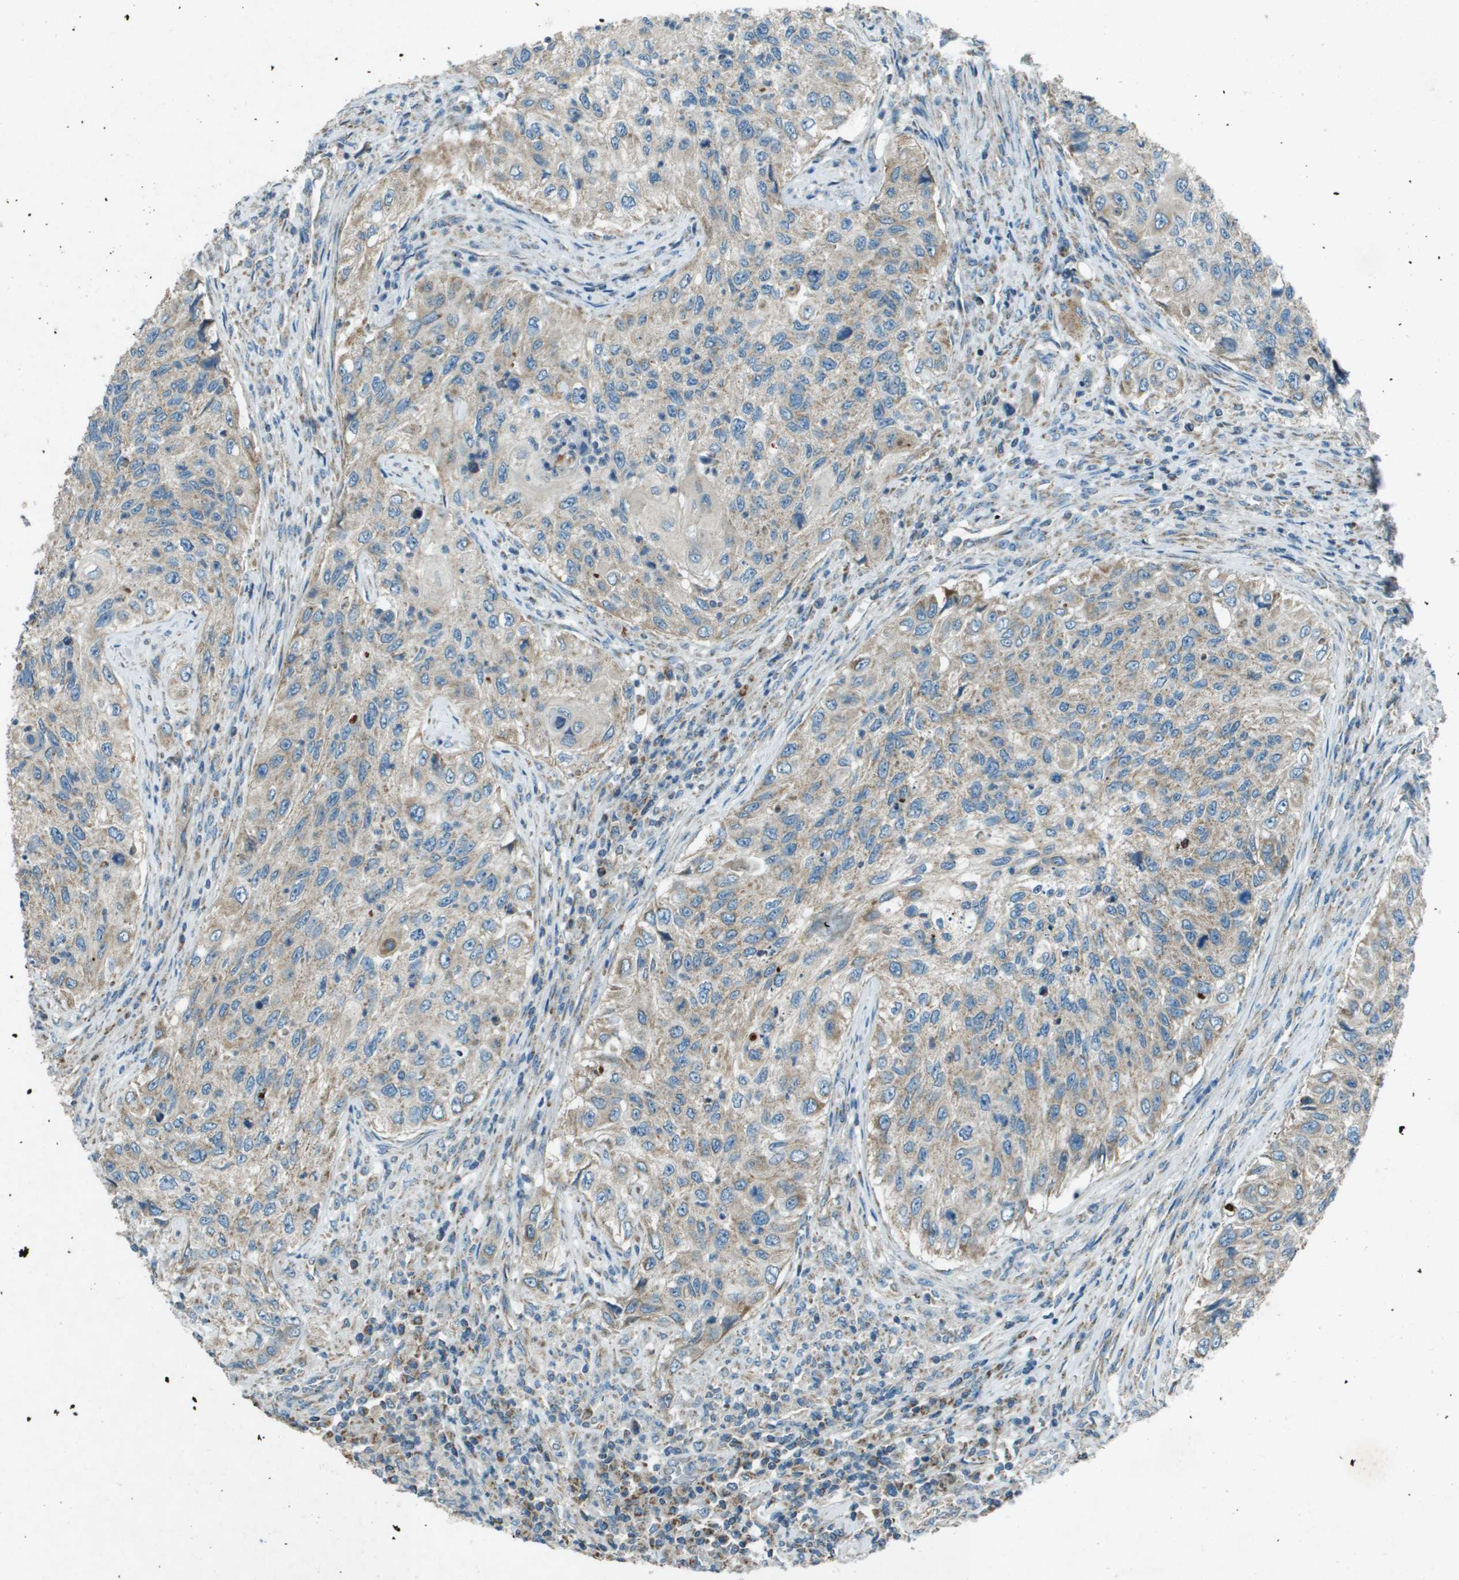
{"staining": {"intensity": "weak", "quantity": "25%-75%", "location": "cytoplasmic/membranous"}, "tissue": "urothelial cancer", "cell_type": "Tumor cells", "image_type": "cancer", "snomed": [{"axis": "morphology", "description": "Urothelial carcinoma, High grade"}, {"axis": "topography", "description": "Urinary bladder"}], "caption": "High-magnification brightfield microscopy of urothelial cancer stained with DAB (brown) and counterstained with hematoxylin (blue). tumor cells exhibit weak cytoplasmic/membranous positivity is seen in about25%-75% of cells.", "gene": "MIGA1", "patient": {"sex": "female", "age": 60}}